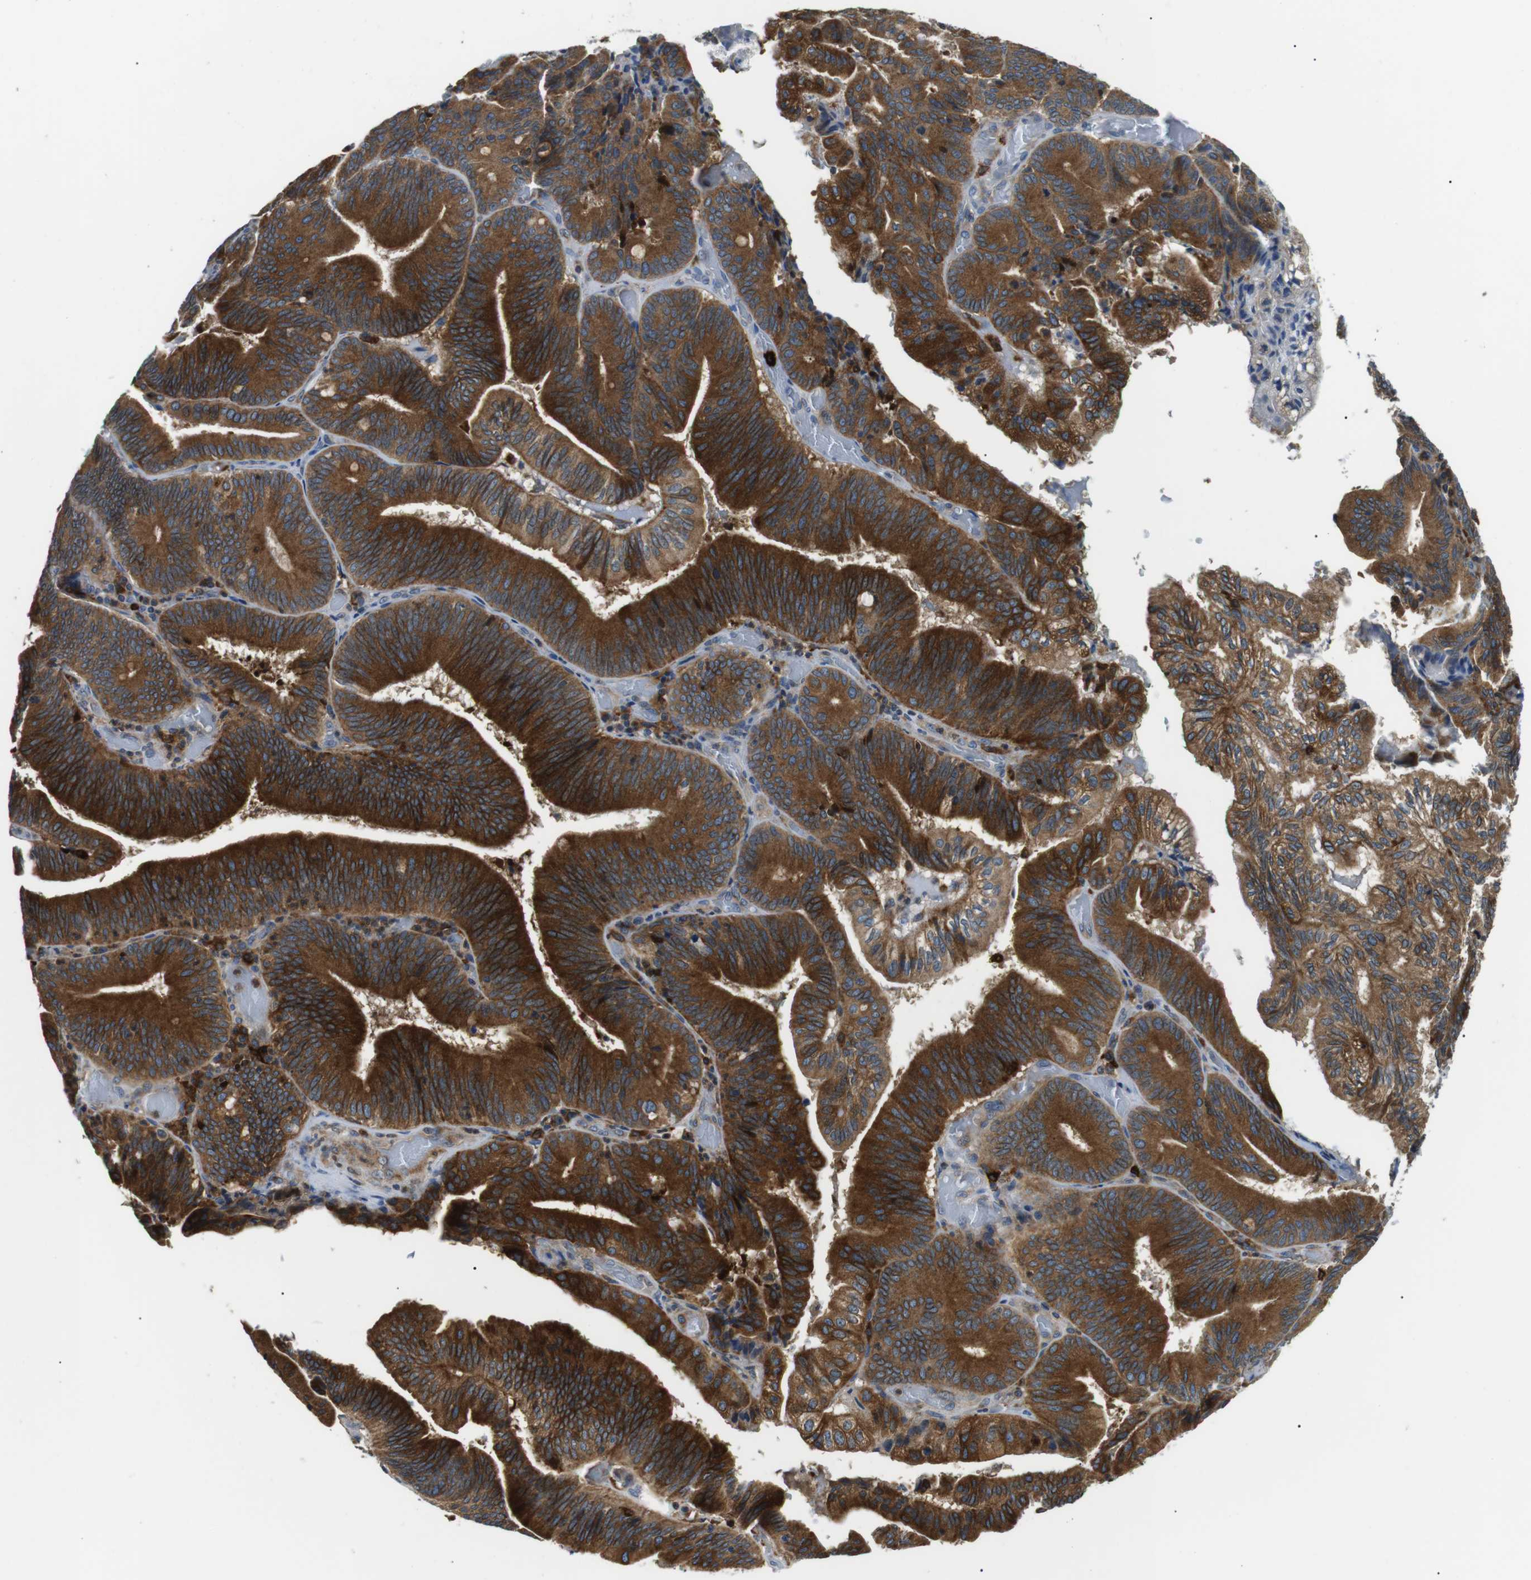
{"staining": {"intensity": "strong", "quantity": ">75%", "location": "cytoplasmic/membranous"}, "tissue": "pancreatic cancer", "cell_type": "Tumor cells", "image_type": "cancer", "snomed": [{"axis": "morphology", "description": "Adenocarcinoma, NOS"}, {"axis": "topography", "description": "Pancreas"}], "caption": "DAB (3,3'-diaminobenzidine) immunohistochemical staining of pancreatic adenocarcinoma demonstrates strong cytoplasmic/membranous protein positivity in about >75% of tumor cells.", "gene": "RAB9A", "patient": {"sex": "male", "age": 82}}